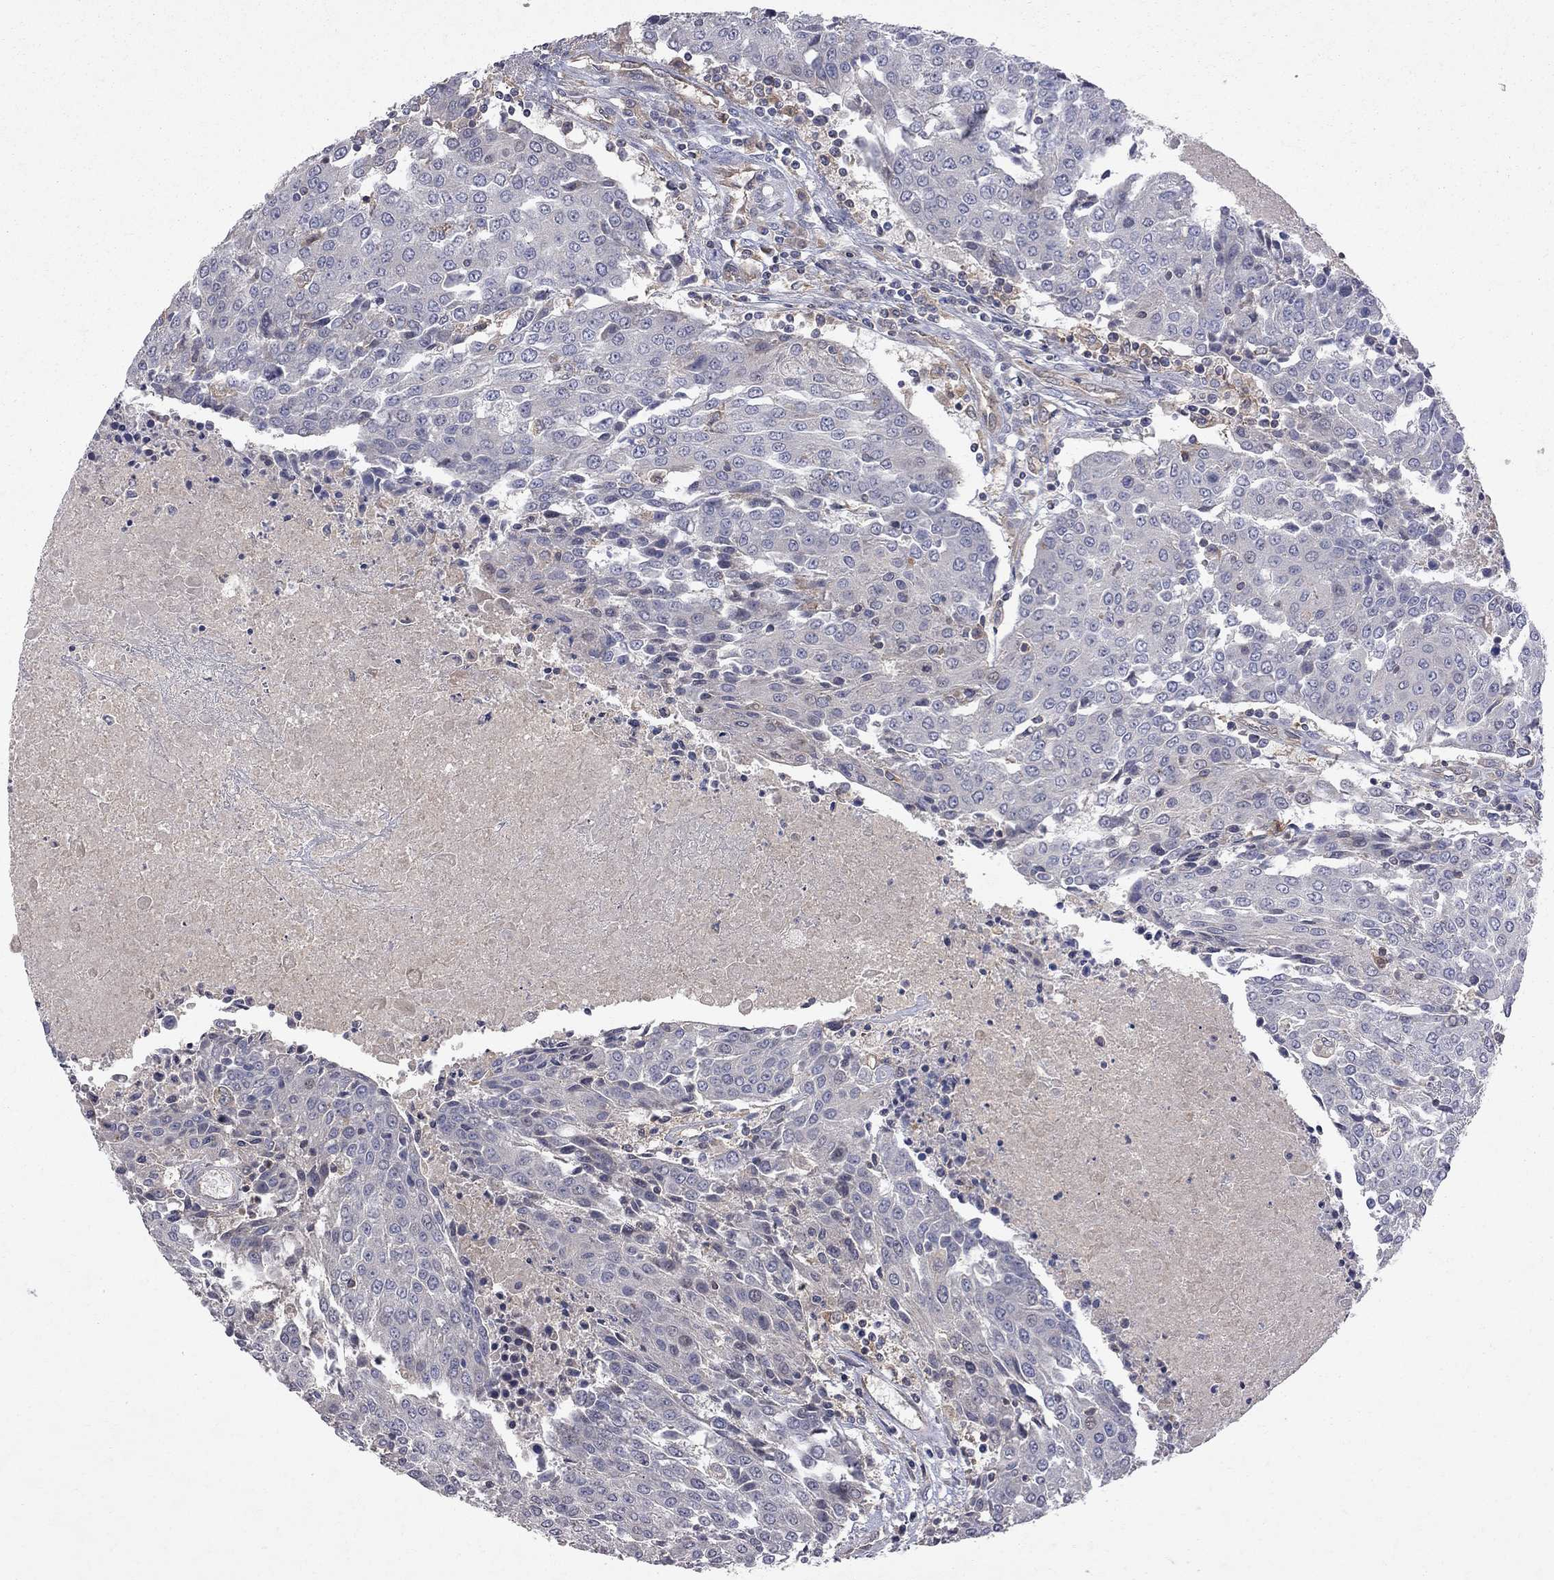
{"staining": {"intensity": "negative", "quantity": "none", "location": "none"}, "tissue": "urothelial cancer", "cell_type": "Tumor cells", "image_type": "cancer", "snomed": [{"axis": "morphology", "description": "Urothelial carcinoma, High grade"}, {"axis": "topography", "description": "Urinary bladder"}], "caption": "The immunohistochemistry (IHC) photomicrograph has no significant expression in tumor cells of urothelial carcinoma (high-grade) tissue.", "gene": "ABI3", "patient": {"sex": "female", "age": 85}}